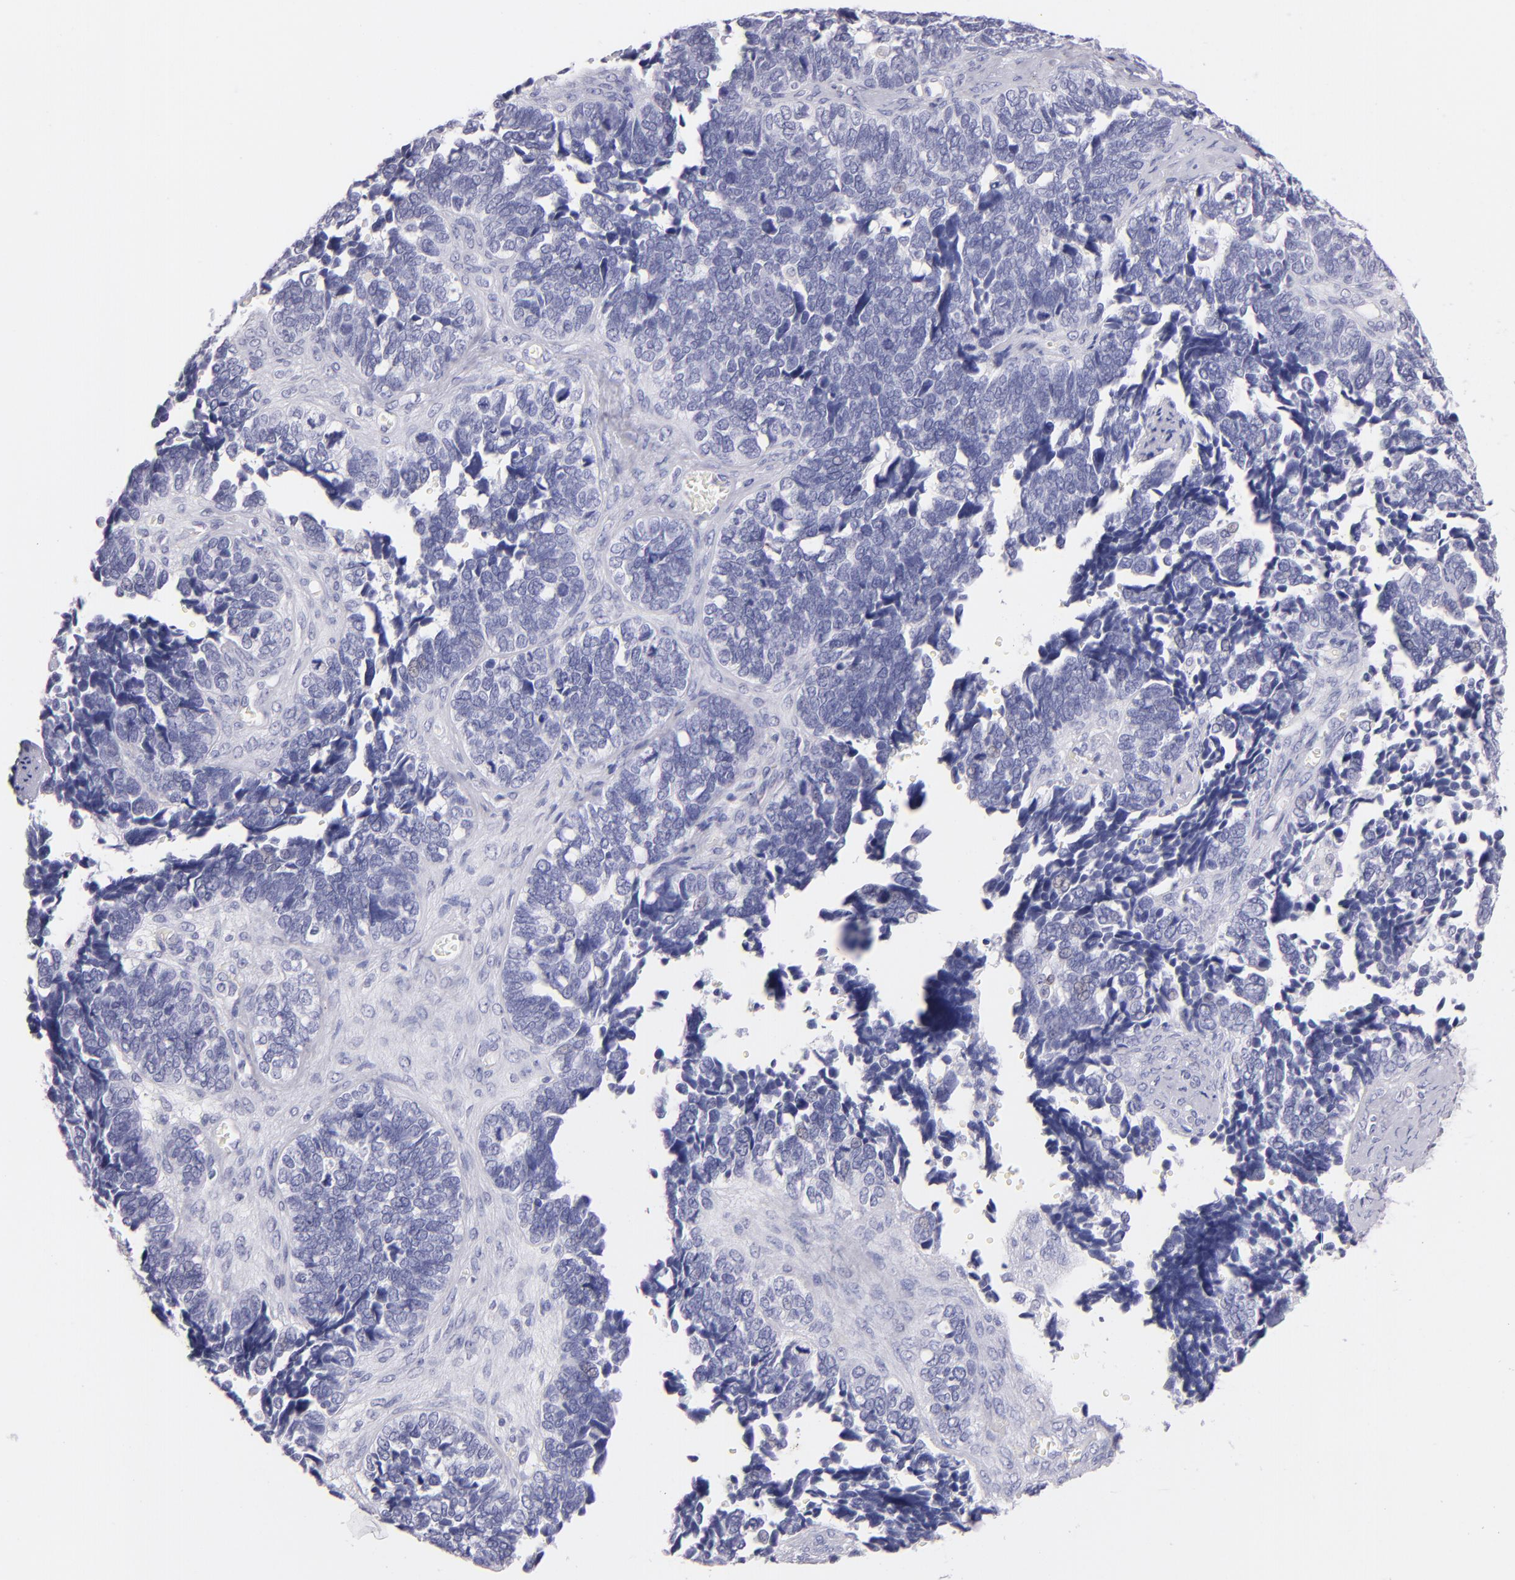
{"staining": {"intensity": "negative", "quantity": "none", "location": "none"}, "tissue": "ovarian cancer", "cell_type": "Tumor cells", "image_type": "cancer", "snomed": [{"axis": "morphology", "description": "Cystadenocarcinoma, serous, NOS"}, {"axis": "topography", "description": "Ovary"}], "caption": "The IHC histopathology image has no significant expression in tumor cells of serous cystadenocarcinoma (ovarian) tissue. (DAB (3,3'-diaminobenzidine) immunohistochemistry, high magnification).", "gene": "PRF1", "patient": {"sex": "female", "age": 77}}